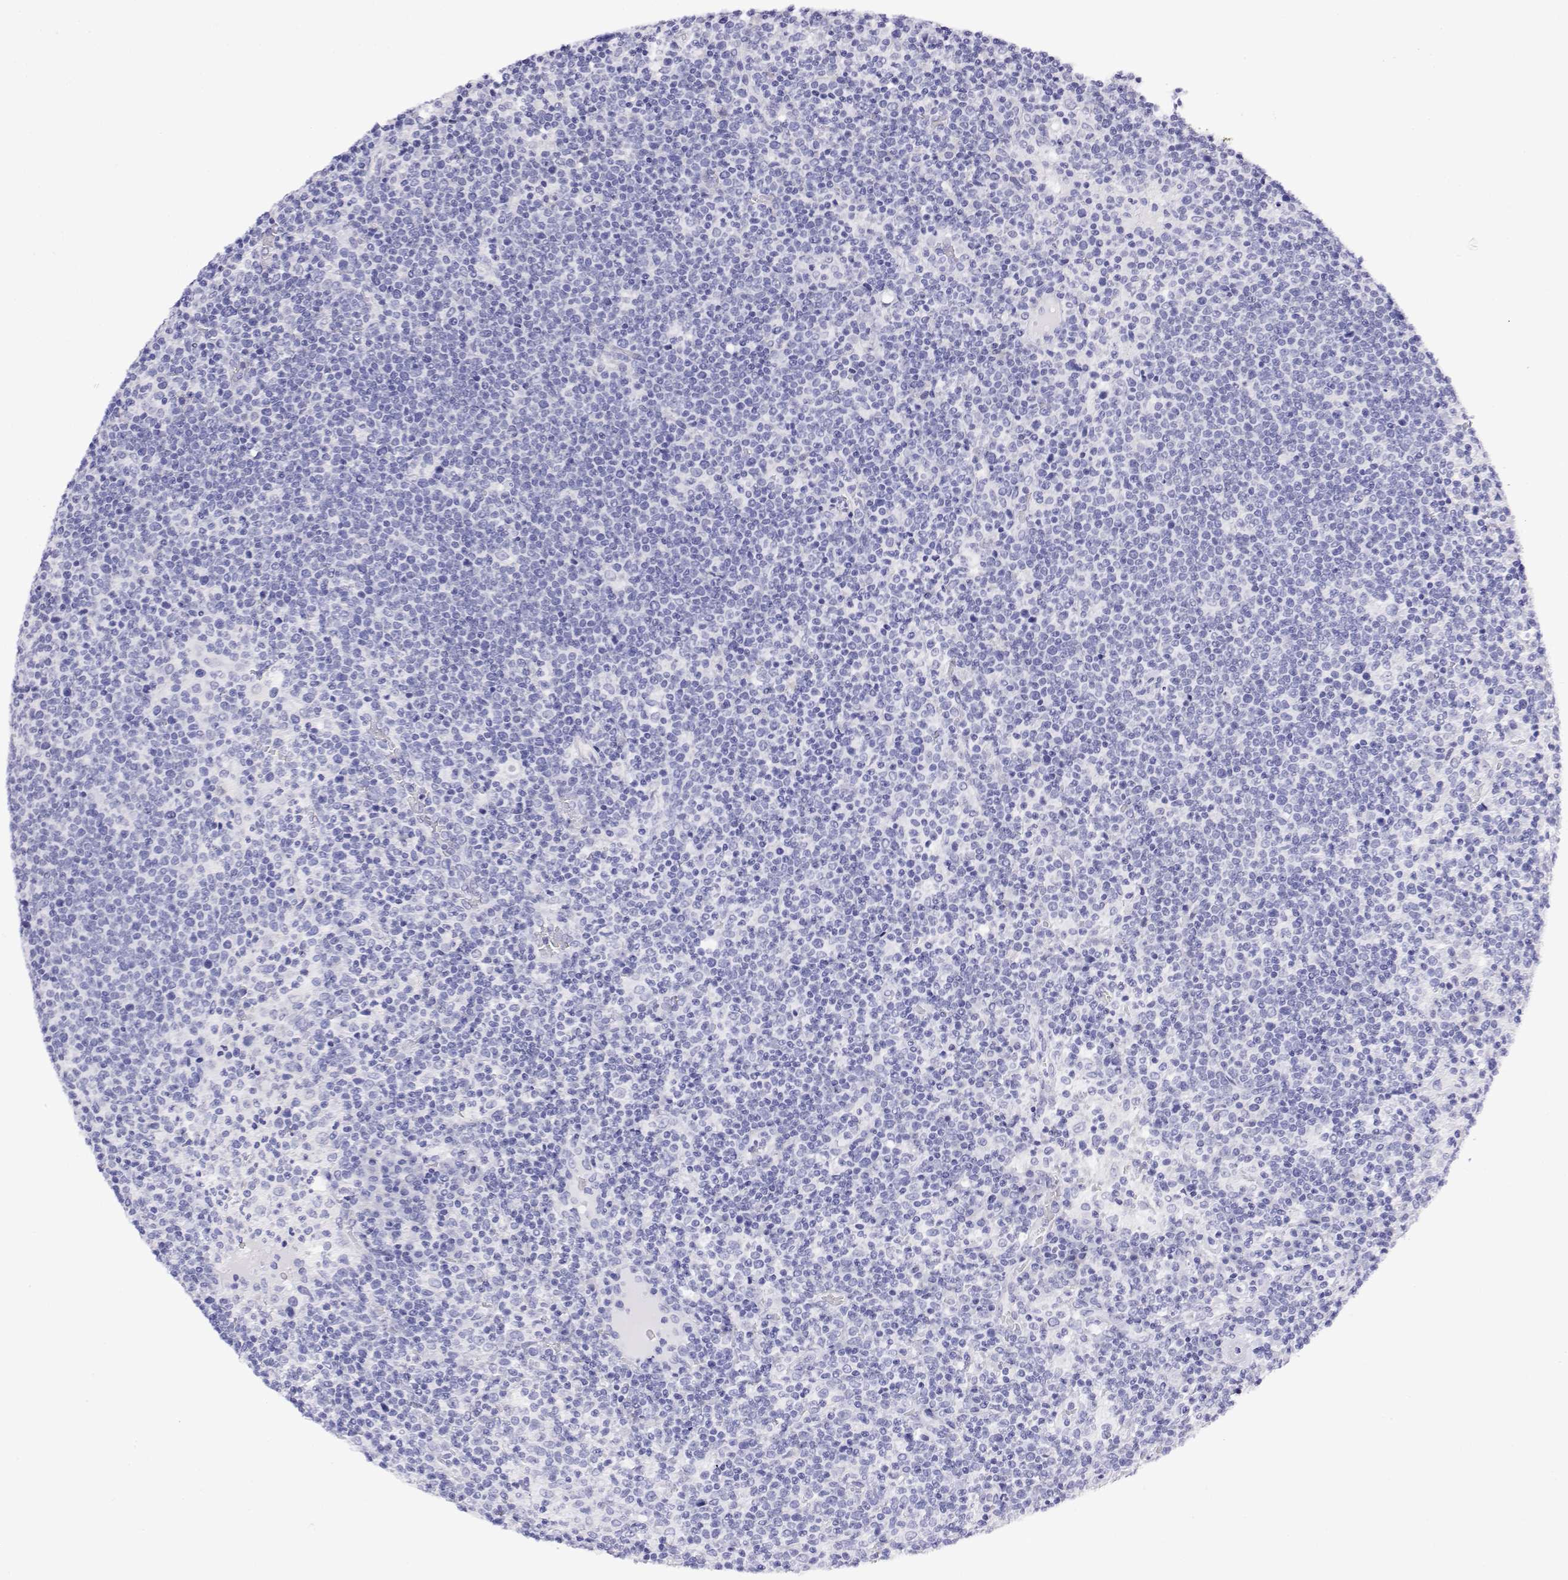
{"staining": {"intensity": "negative", "quantity": "none", "location": "none"}, "tissue": "lymphoma", "cell_type": "Tumor cells", "image_type": "cancer", "snomed": [{"axis": "morphology", "description": "Malignant lymphoma, non-Hodgkin's type, High grade"}, {"axis": "topography", "description": "Lymph node"}], "caption": "A micrograph of human malignant lymphoma, non-Hodgkin's type (high-grade) is negative for staining in tumor cells.", "gene": "LY6D", "patient": {"sex": "male", "age": 61}}